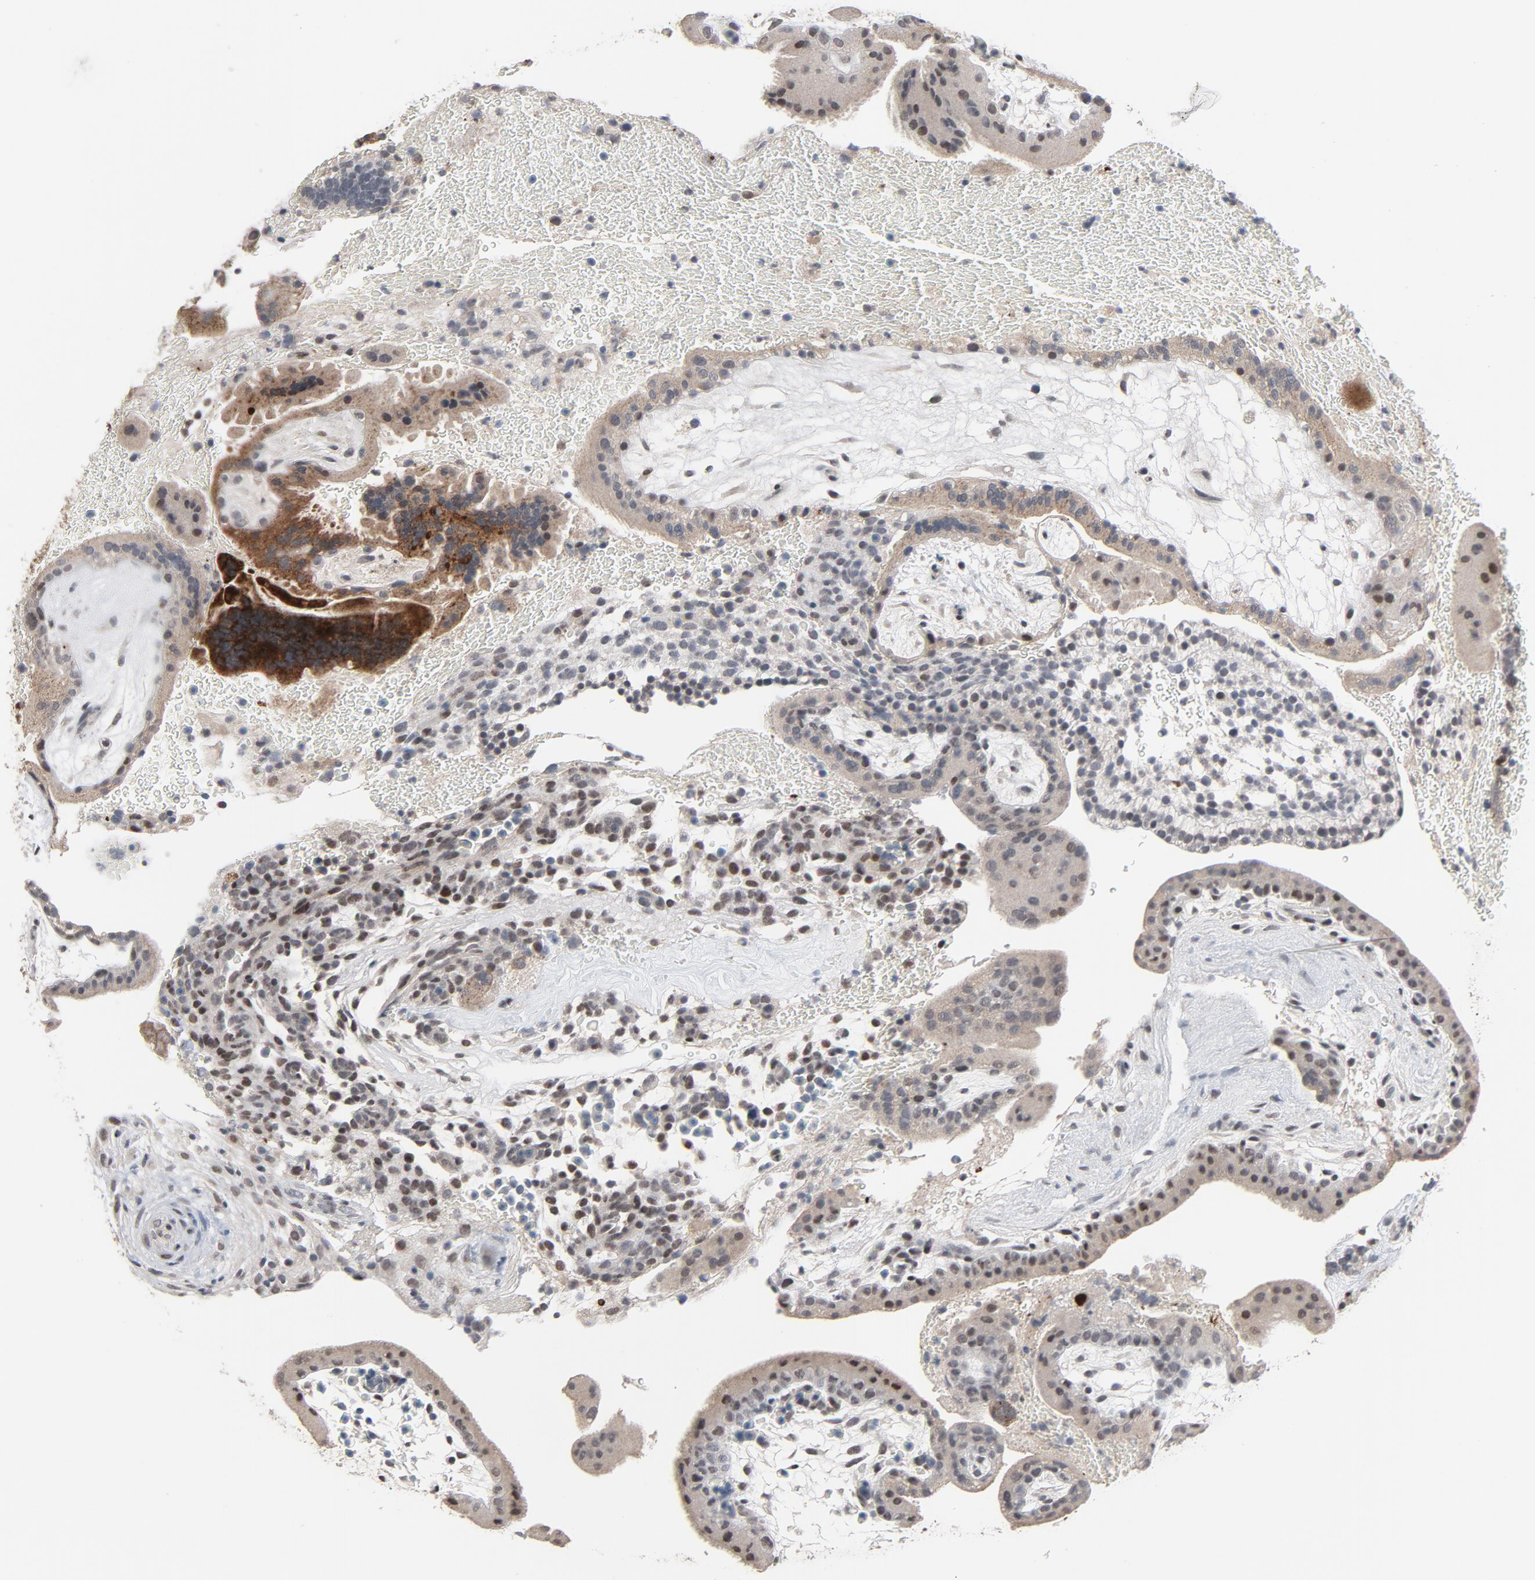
{"staining": {"intensity": "moderate", "quantity": "25%-75%", "location": "cytoplasmic/membranous,nuclear"}, "tissue": "placenta", "cell_type": "Trophoblastic cells", "image_type": "normal", "snomed": [{"axis": "morphology", "description": "Normal tissue, NOS"}, {"axis": "topography", "description": "Placenta"}], "caption": "Moderate cytoplasmic/membranous,nuclear positivity is appreciated in about 25%-75% of trophoblastic cells in unremarkable placenta.", "gene": "MT3", "patient": {"sex": "female", "age": 19}}